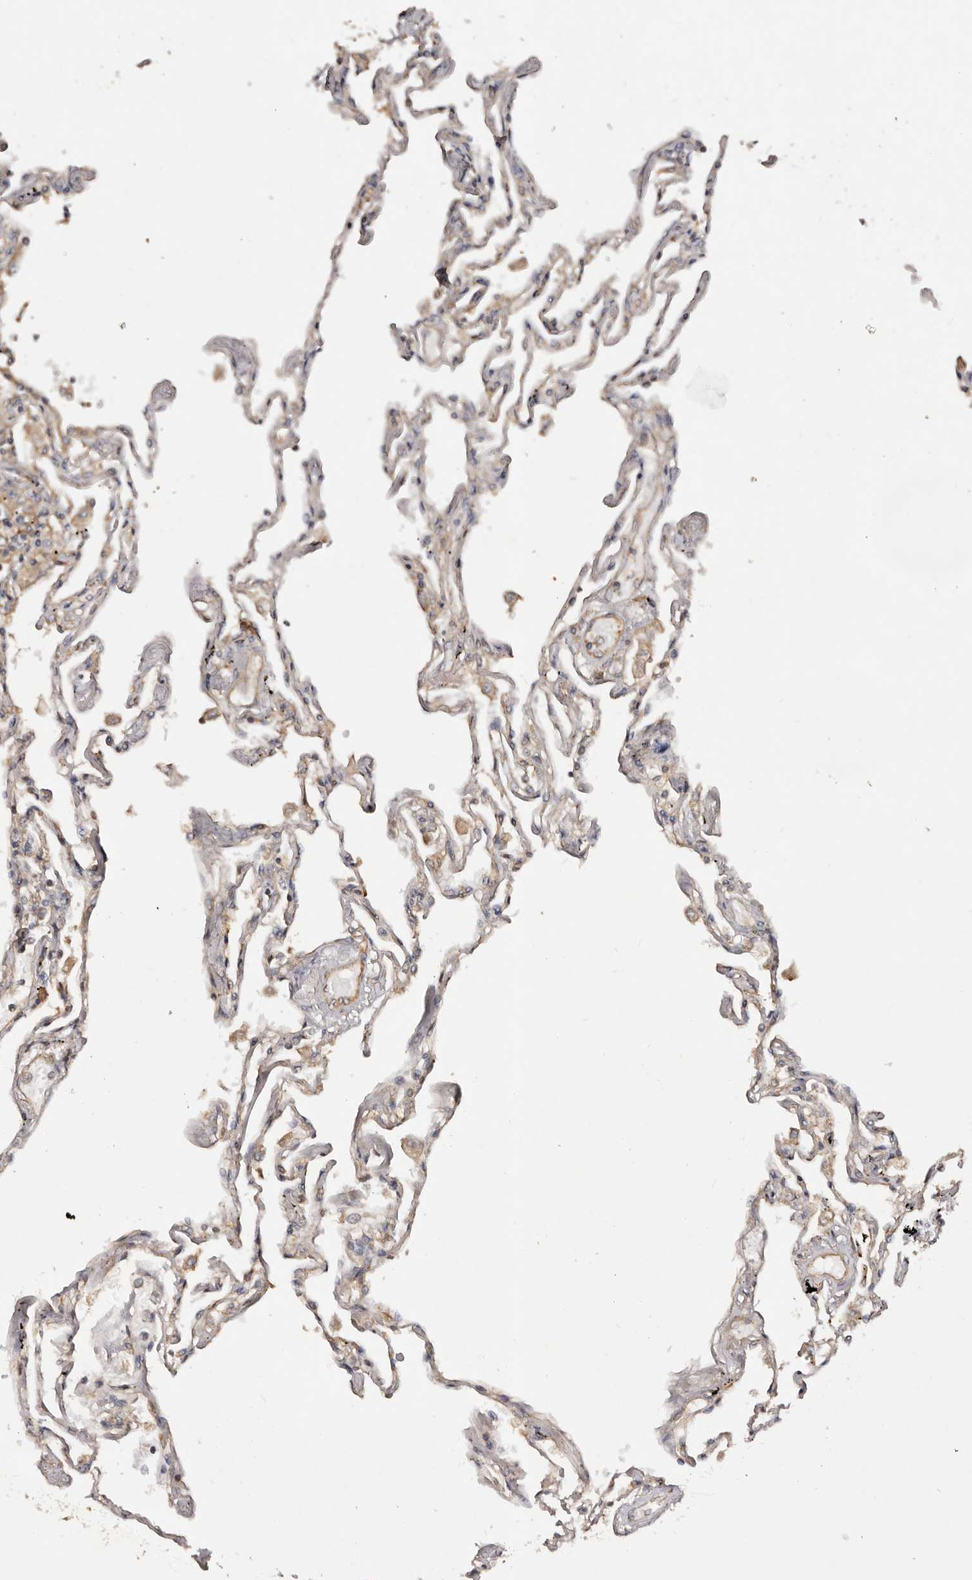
{"staining": {"intensity": "weak", "quantity": "25%-75%", "location": "cytoplasmic/membranous"}, "tissue": "lung", "cell_type": "Alveolar cells", "image_type": "normal", "snomed": [{"axis": "morphology", "description": "Normal tissue, NOS"}, {"axis": "topography", "description": "Lung"}], "caption": "High-magnification brightfield microscopy of unremarkable lung stained with DAB (3,3'-diaminobenzidine) (brown) and counterstained with hematoxylin (blue). alveolar cells exhibit weak cytoplasmic/membranous expression is present in about25%-75% of cells.", "gene": "RPS6", "patient": {"sex": "female", "age": 67}}